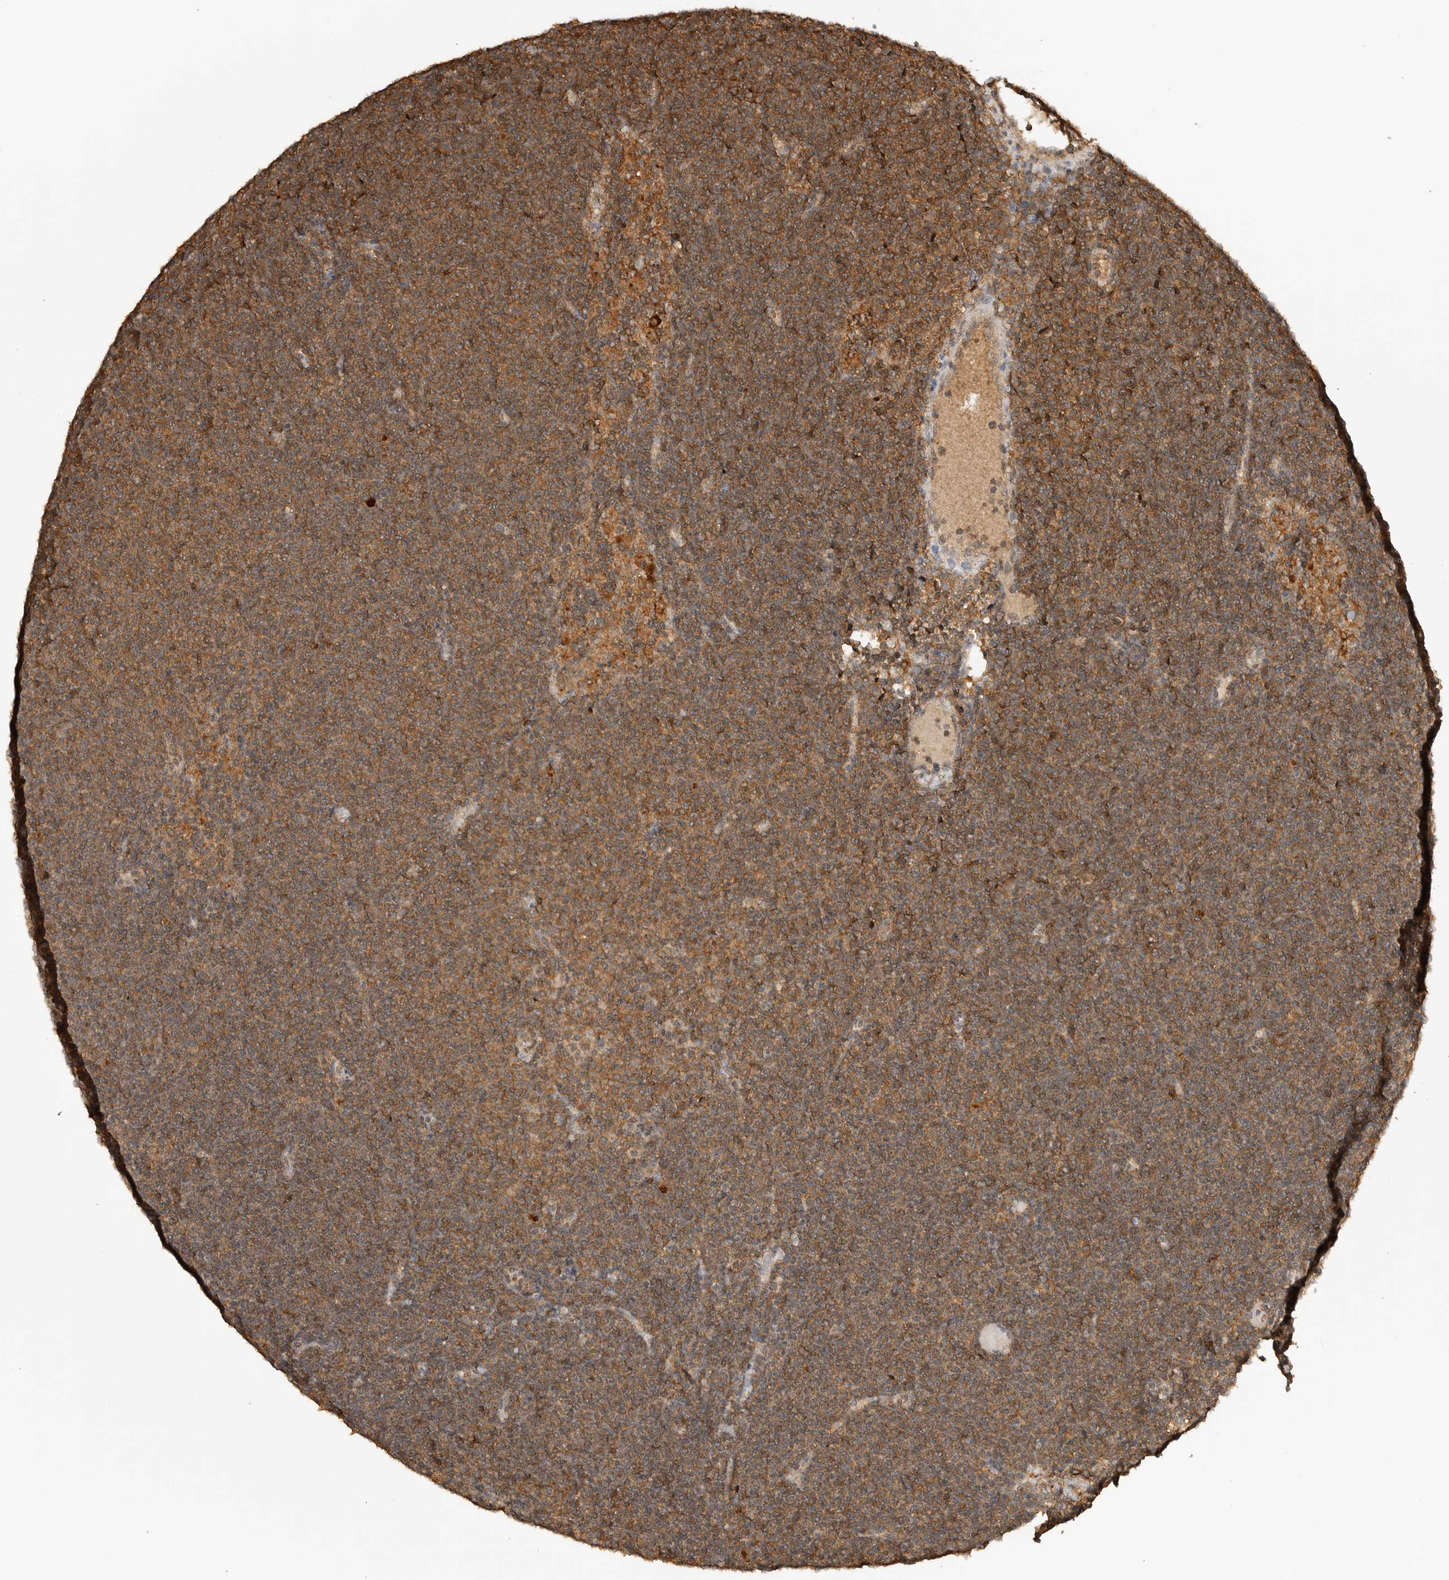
{"staining": {"intensity": "moderate", "quantity": ">75%", "location": "cytoplasmic/membranous"}, "tissue": "lymphoma", "cell_type": "Tumor cells", "image_type": "cancer", "snomed": [{"axis": "morphology", "description": "Malignant lymphoma, non-Hodgkin's type, Low grade"}, {"axis": "topography", "description": "Lymph node"}], "caption": "Moderate cytoplasmic/membranous expression is appreciated in approximately >75% of tumor cells in lymphoma.", "gene": "ICOSLG", "patient": {"sex": "female", "age": 53}}